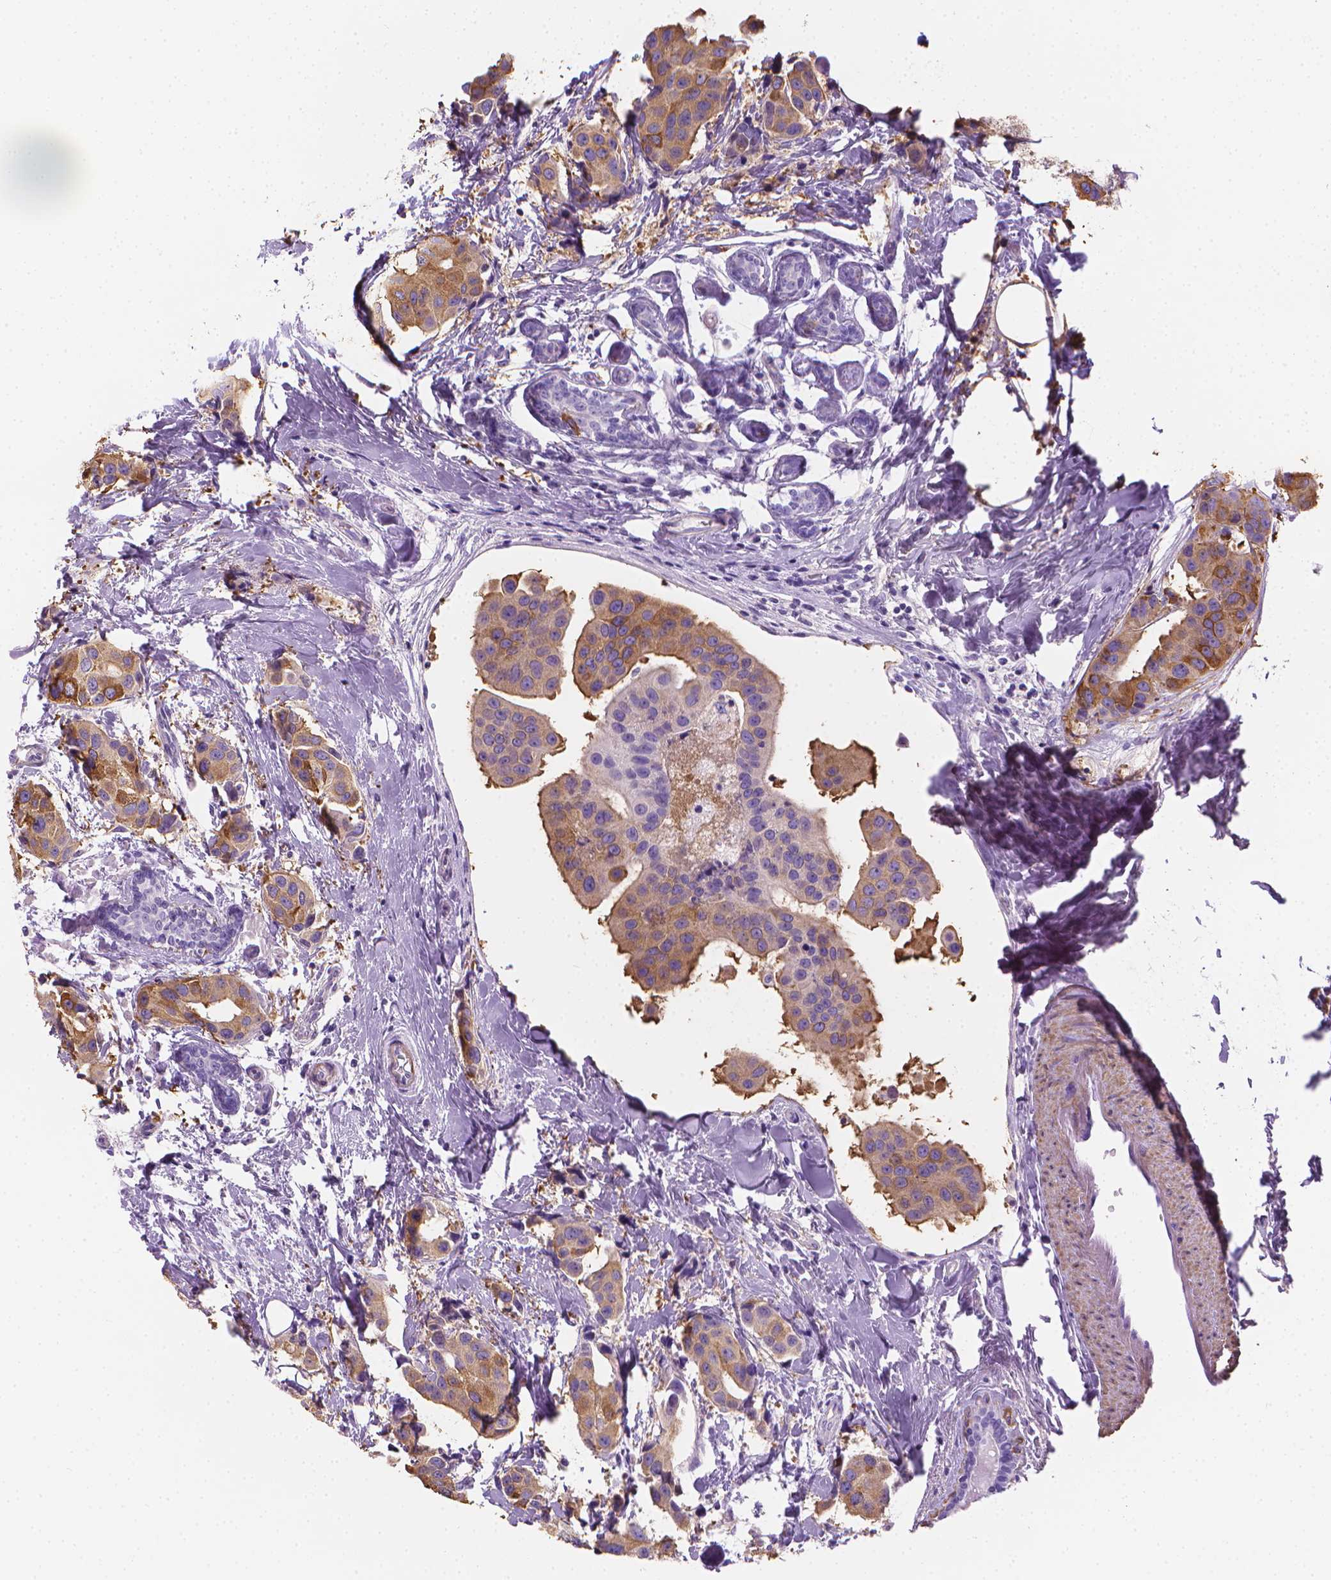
{"staining": {"intensity": "moderate", "quantity": "25%-75%", "location": "cytoplasmic/membranous"}, "tissue": "breast cancer", "cell_type": "Tumor cells", "image_type": "cancer", "snomed": [{"axis": "morphology", "description": "Normal tissue, NOS"}, {"axis": "morphology", "description": "Duct carcinoma"}, {"axis": "topography", "description": "Breast"}], "caption": "Immunohistochemical staining of breast cancer (intraductal carcinoma) demonstrates medium levels of moderate cytoplasmic/membranous protein staining in approximately 25%-75% of tumor cells.", "gene": "FASN", "patient": {"sex": "female", "age": 39}}